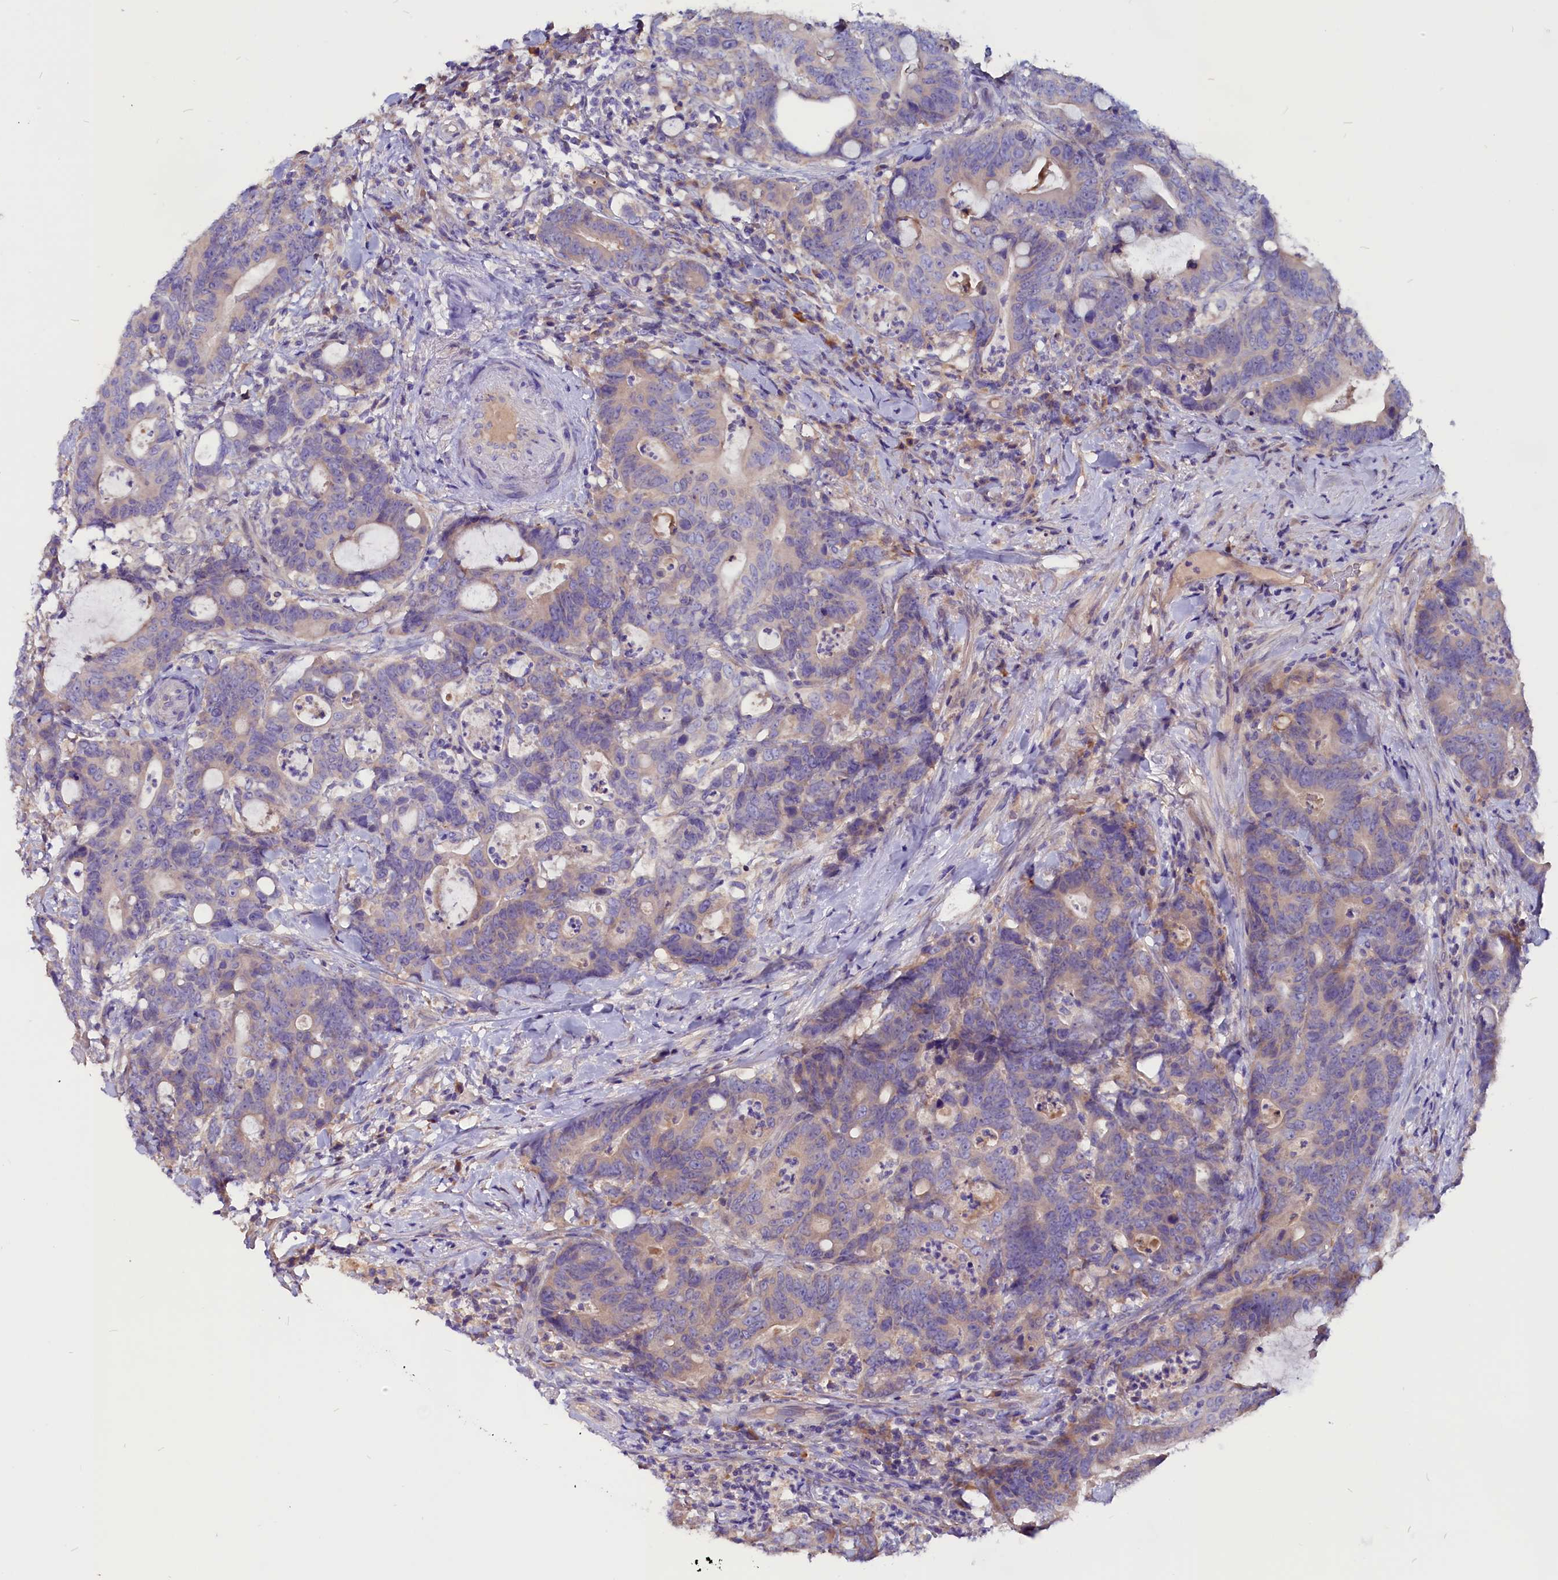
{"staining": {"intensity": "weak", "quantity": "25%-75%", "location": "cytoplasmic/membranous"}, "tissue": "colorectal cancer", "cell_type": "Tumor cells", "image_type": "cancer", "snomed": [{"axis": "morphology", "description": "Adenocarcinoma, NOS"}, {"axis": "topography", "description": "Colon"}], "caption": "IHC of colorectal cancer (adenocarcinoma) exhibits low levels of weak cytoplasmic/membranous positivity in approximately 25%-75% of tumor cells.", "gene": "CCBE1", "patient": {"sex": "female", "age": 82}}